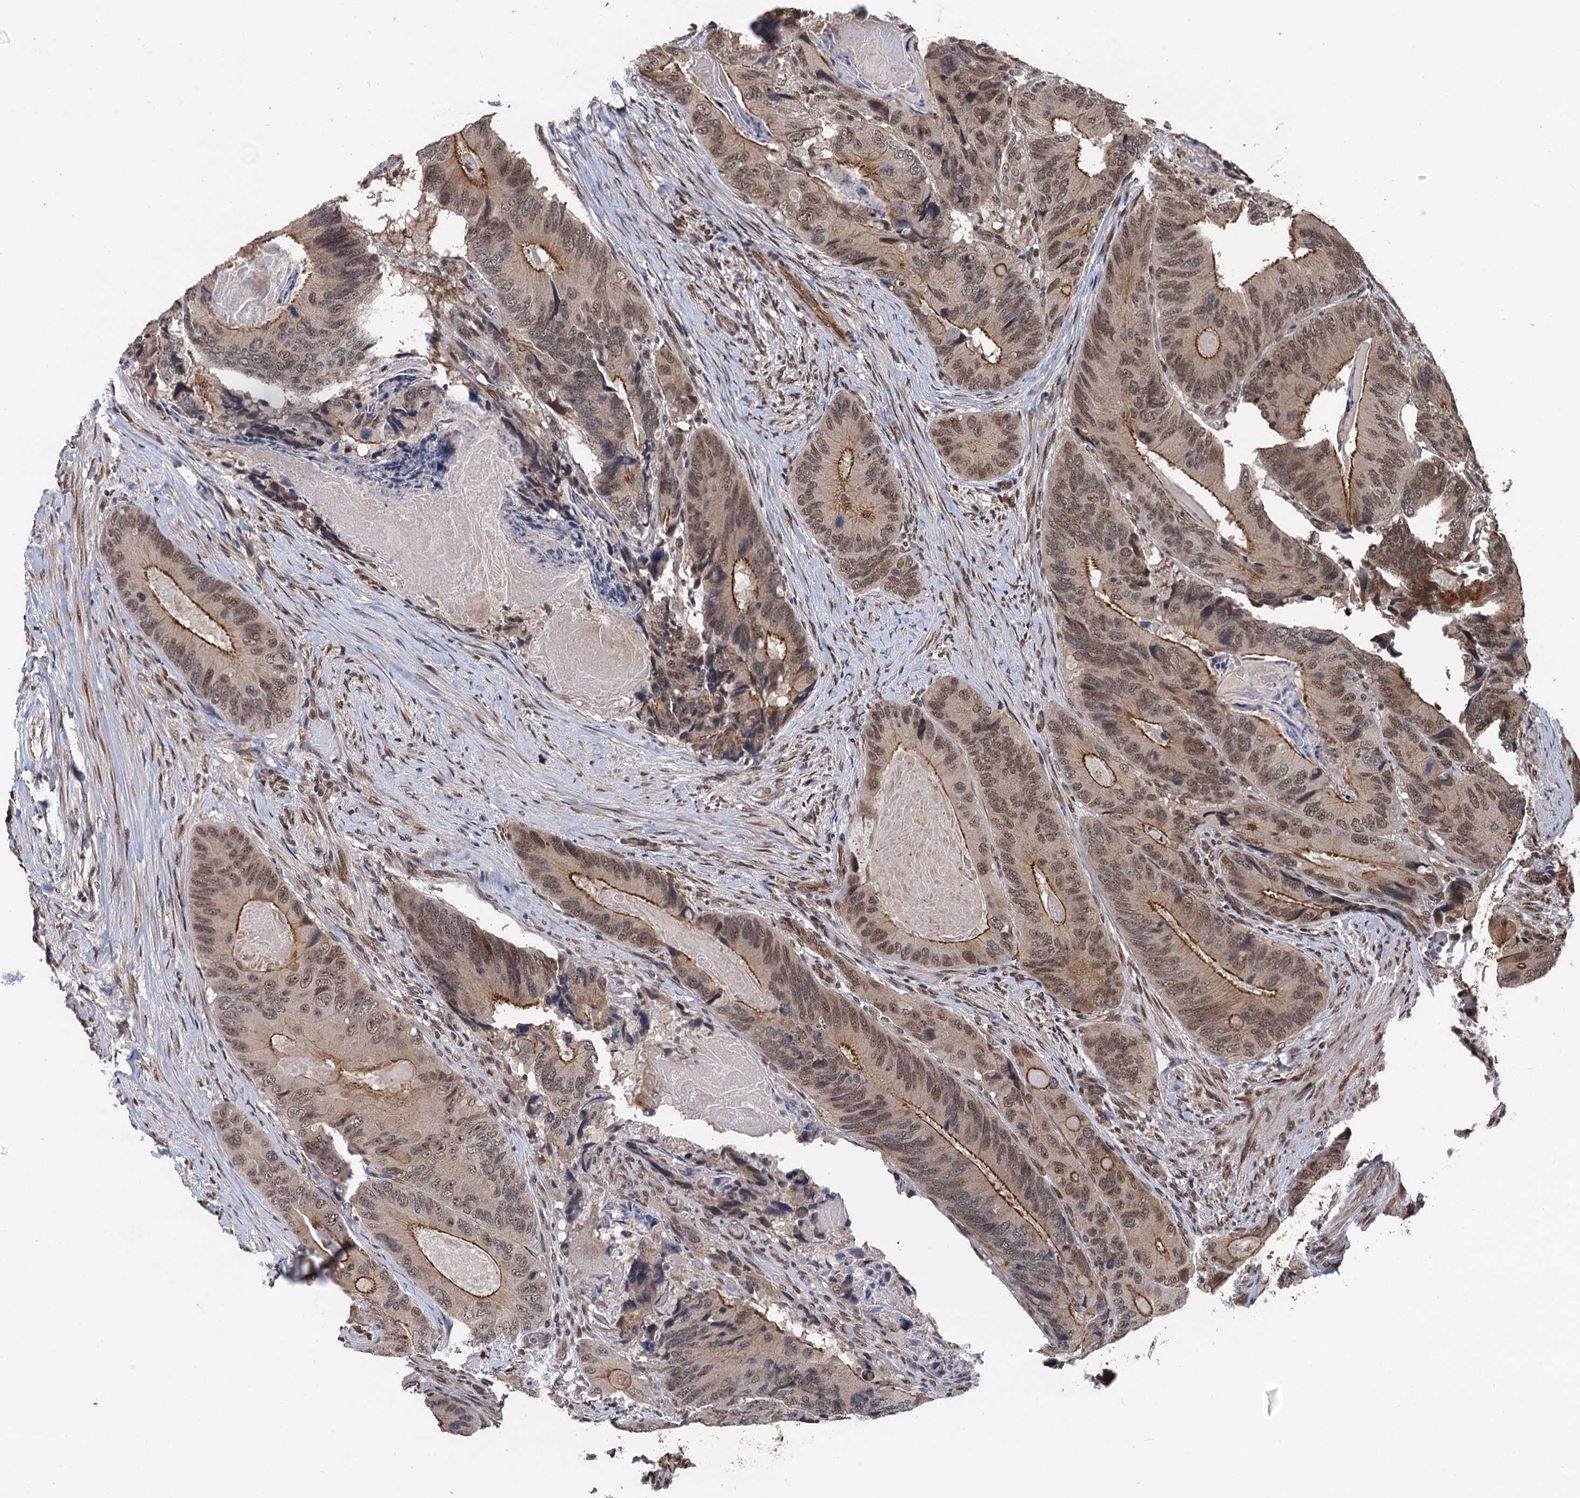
{"staining": {"intensity": "moderate", "quantity": ">75%", "location": "cytoplasmic/membranous,nuclear"}, "tissue": "colorectal cancer", "cell_type": "Tumor cells", "image_type": "cancer", "snomed": [{"axis": "morphology", "description": "Adenocarcinoma, NOS"}, {"axis": "topography", "description": "Colon"}], "caption": "An immunohistochemistry histopathology image of neoplastic tissue is shown. Protein staining in brown labels moderate cytoplasmic/membranous and nuclear positivity in colorectal cancer within tumor cells.", "gene": "RASSF4", "patient": {"sex": "male", "age": 84}}